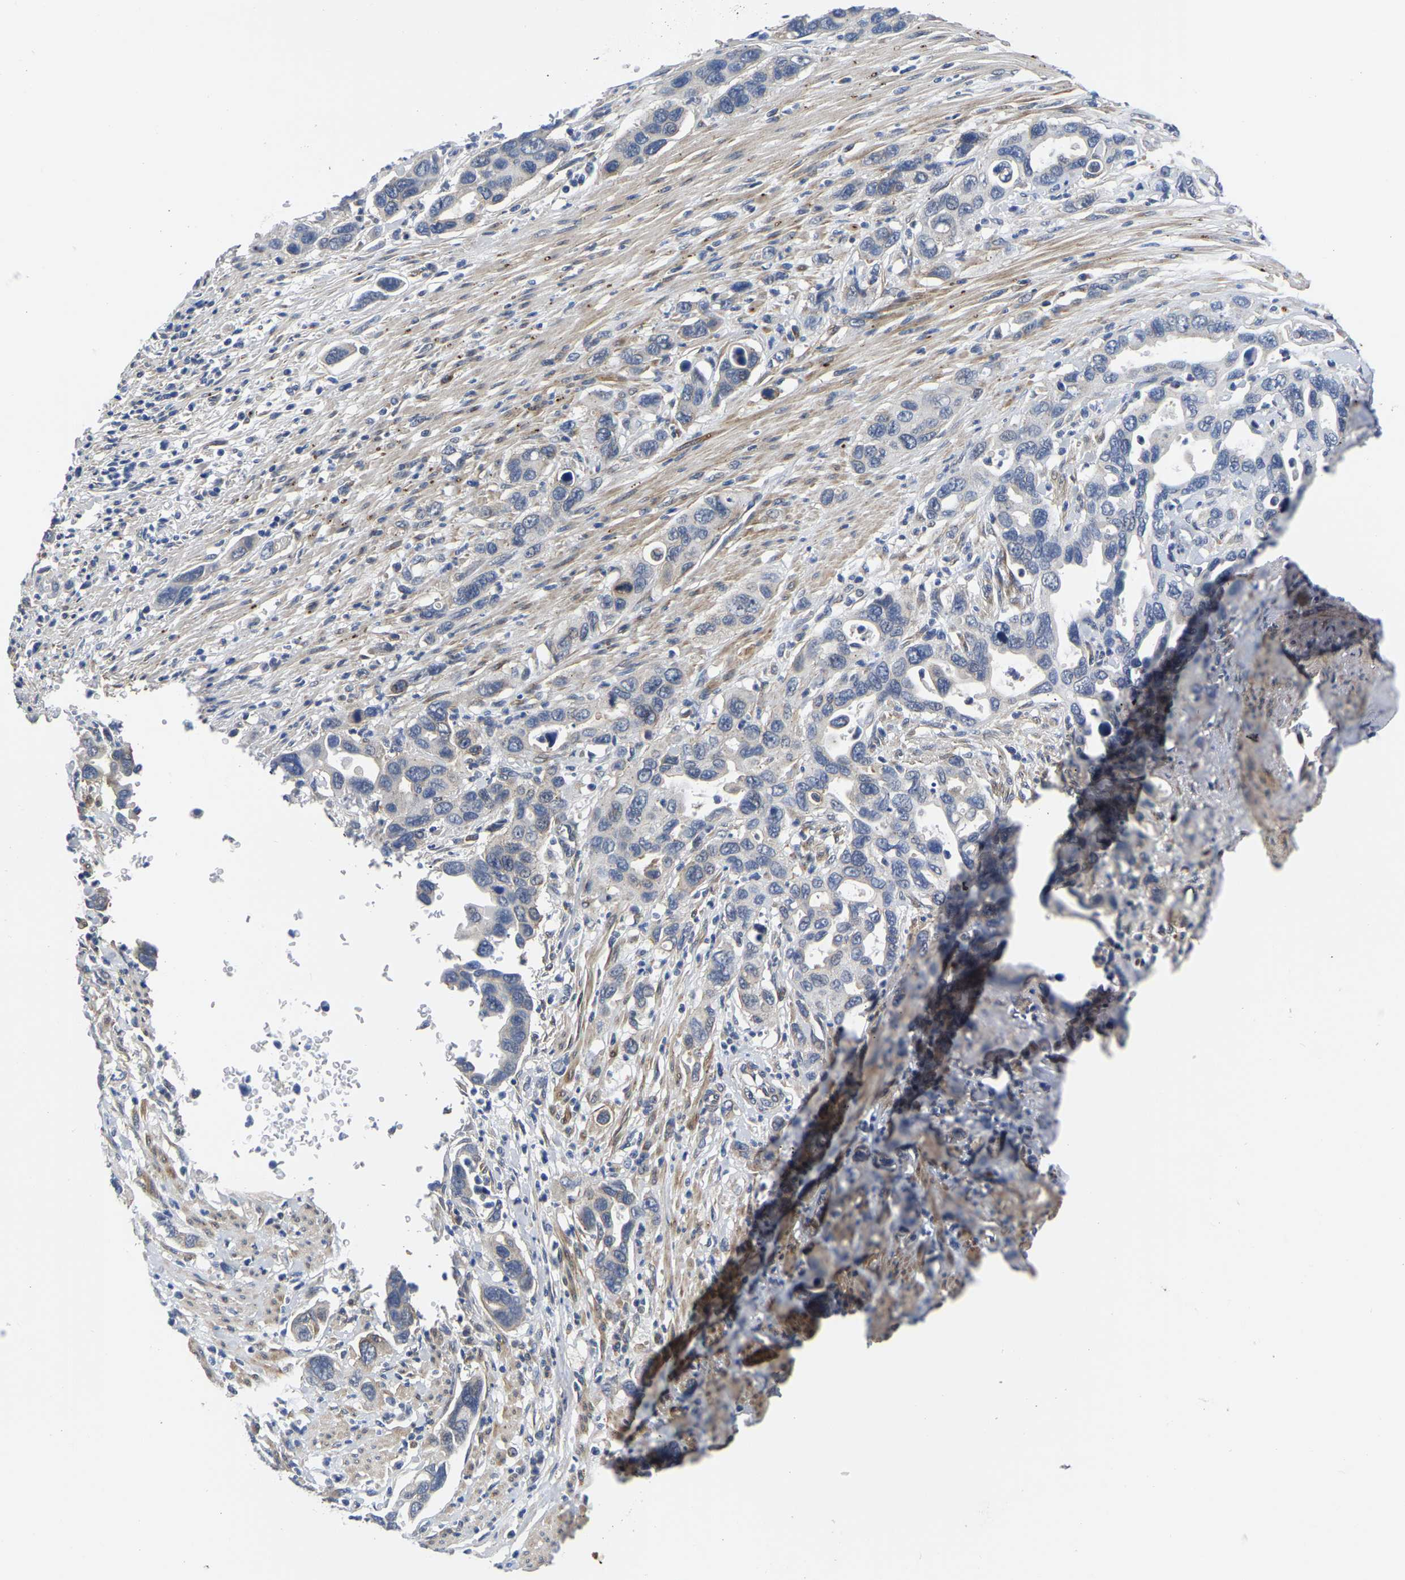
{"staining": {"intensity": "negative", "quantity": "none", "location": "none"}, "tissue": "pancreatic cancer", "cell_type": "Tumor cells", "image_type": "cancer", "snomed": [{"axis": "morphology", "description": "Adenocarcinoma, NOS"}, {"axis": "topography", "description": "Pancreas"}], "caption": "High magnification brightfield microscopy of pancreatic cancer (adenocarcinoma) stained with DAB (3,3'-diaminobenzidine) (brown) and counterstained with hematoxylin (blue): tumor cells show no significant staining. (Immunohistochemistry, brightfield microscopy, high magnification).", "gene": "PDLIM7", "patient": {"sex": "female", "age": 70}}